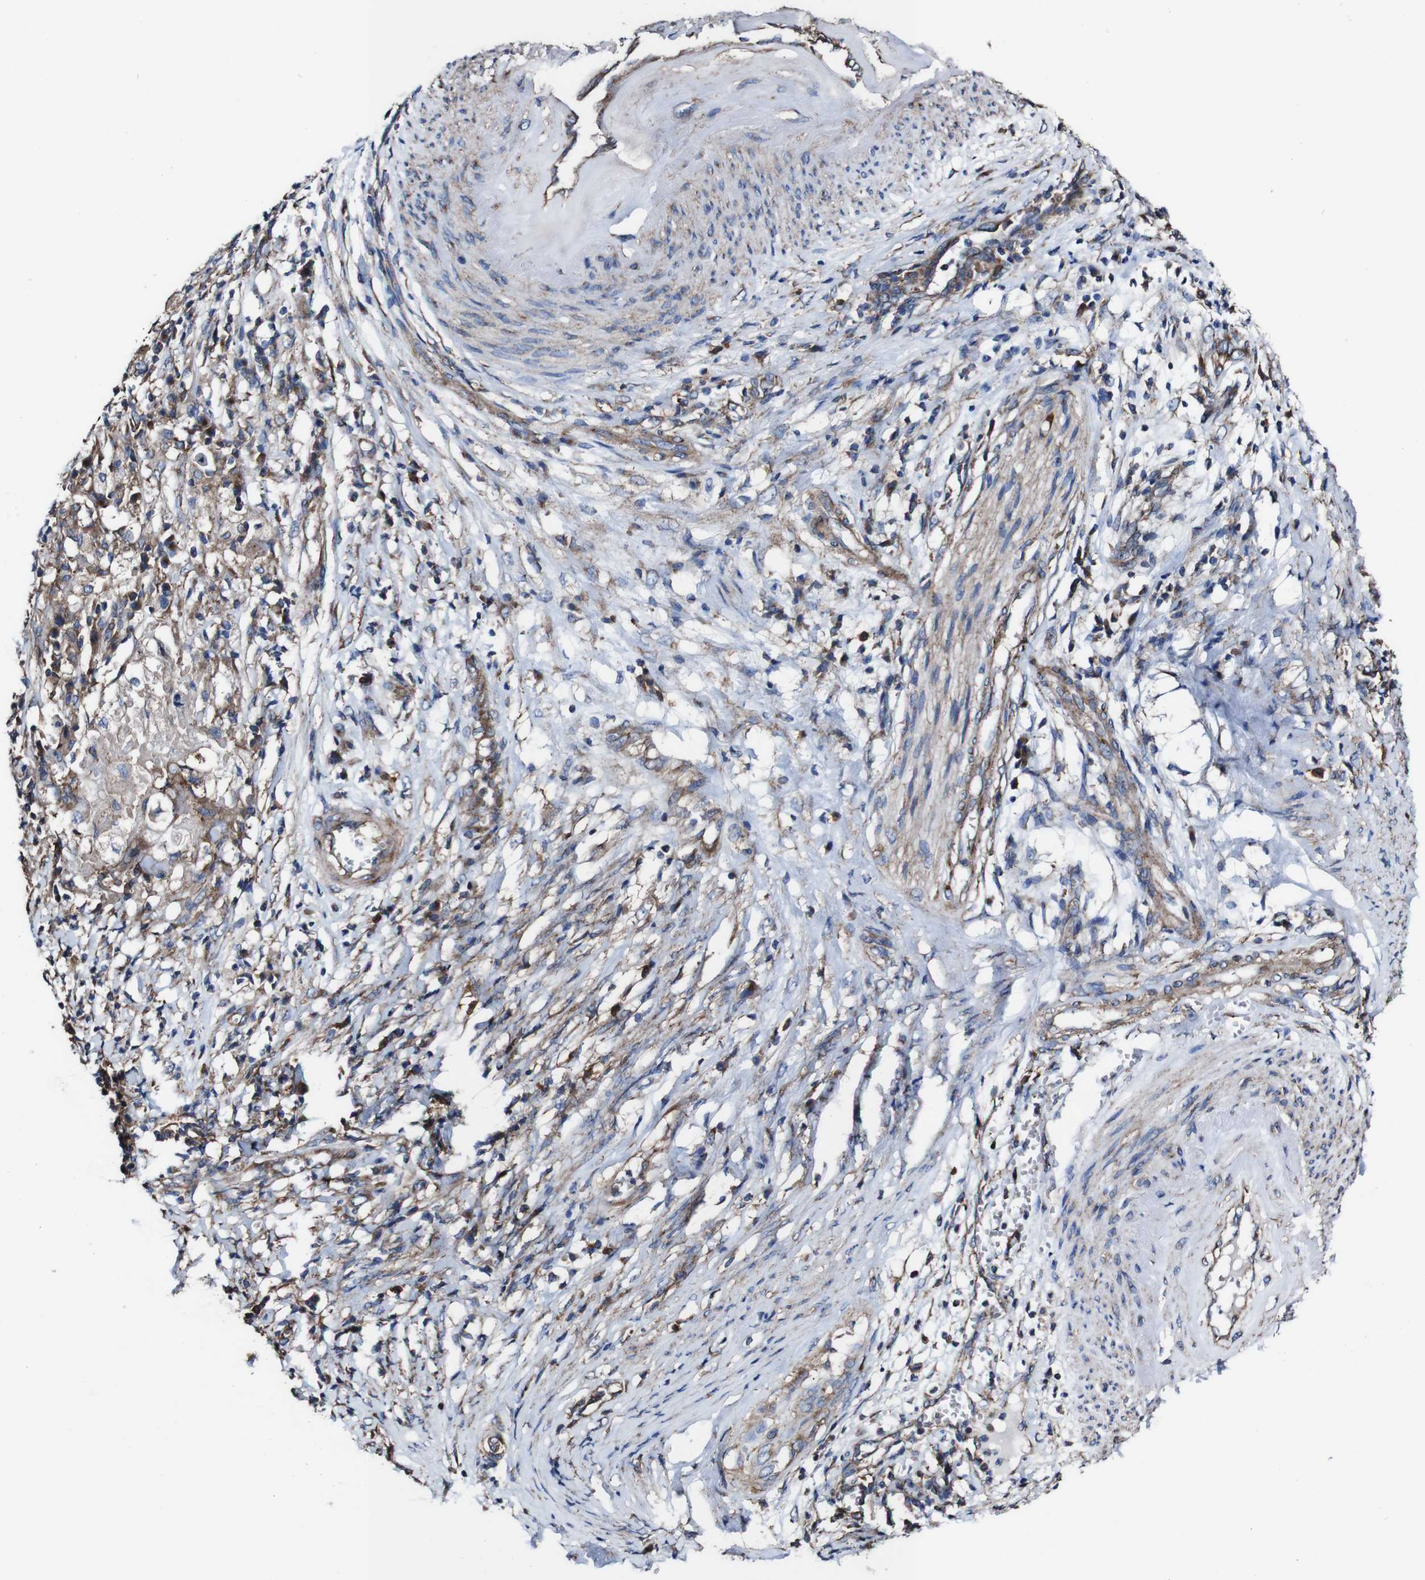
{"staining": {"intensity": "moderate", "quantity": ">75%", "location": "cytoplasmic/membranous"}, "tissue": "cervical cancer", "cell_type": "Tumor cells", "image_type": "cancer", "snomed": [{"axis": "morphology", "description": "Squamous cell carcinoma, NOS"}, {"axis": "topography", "description": "Cervix"}], "caption": "A medium amount of moderate cytoplasmic/membranous positivity is present in about >75% of tumor cells in cervical cancer tissue.", "gene": "CSF1R", "patient": {"sex": "female", "age": 39}}